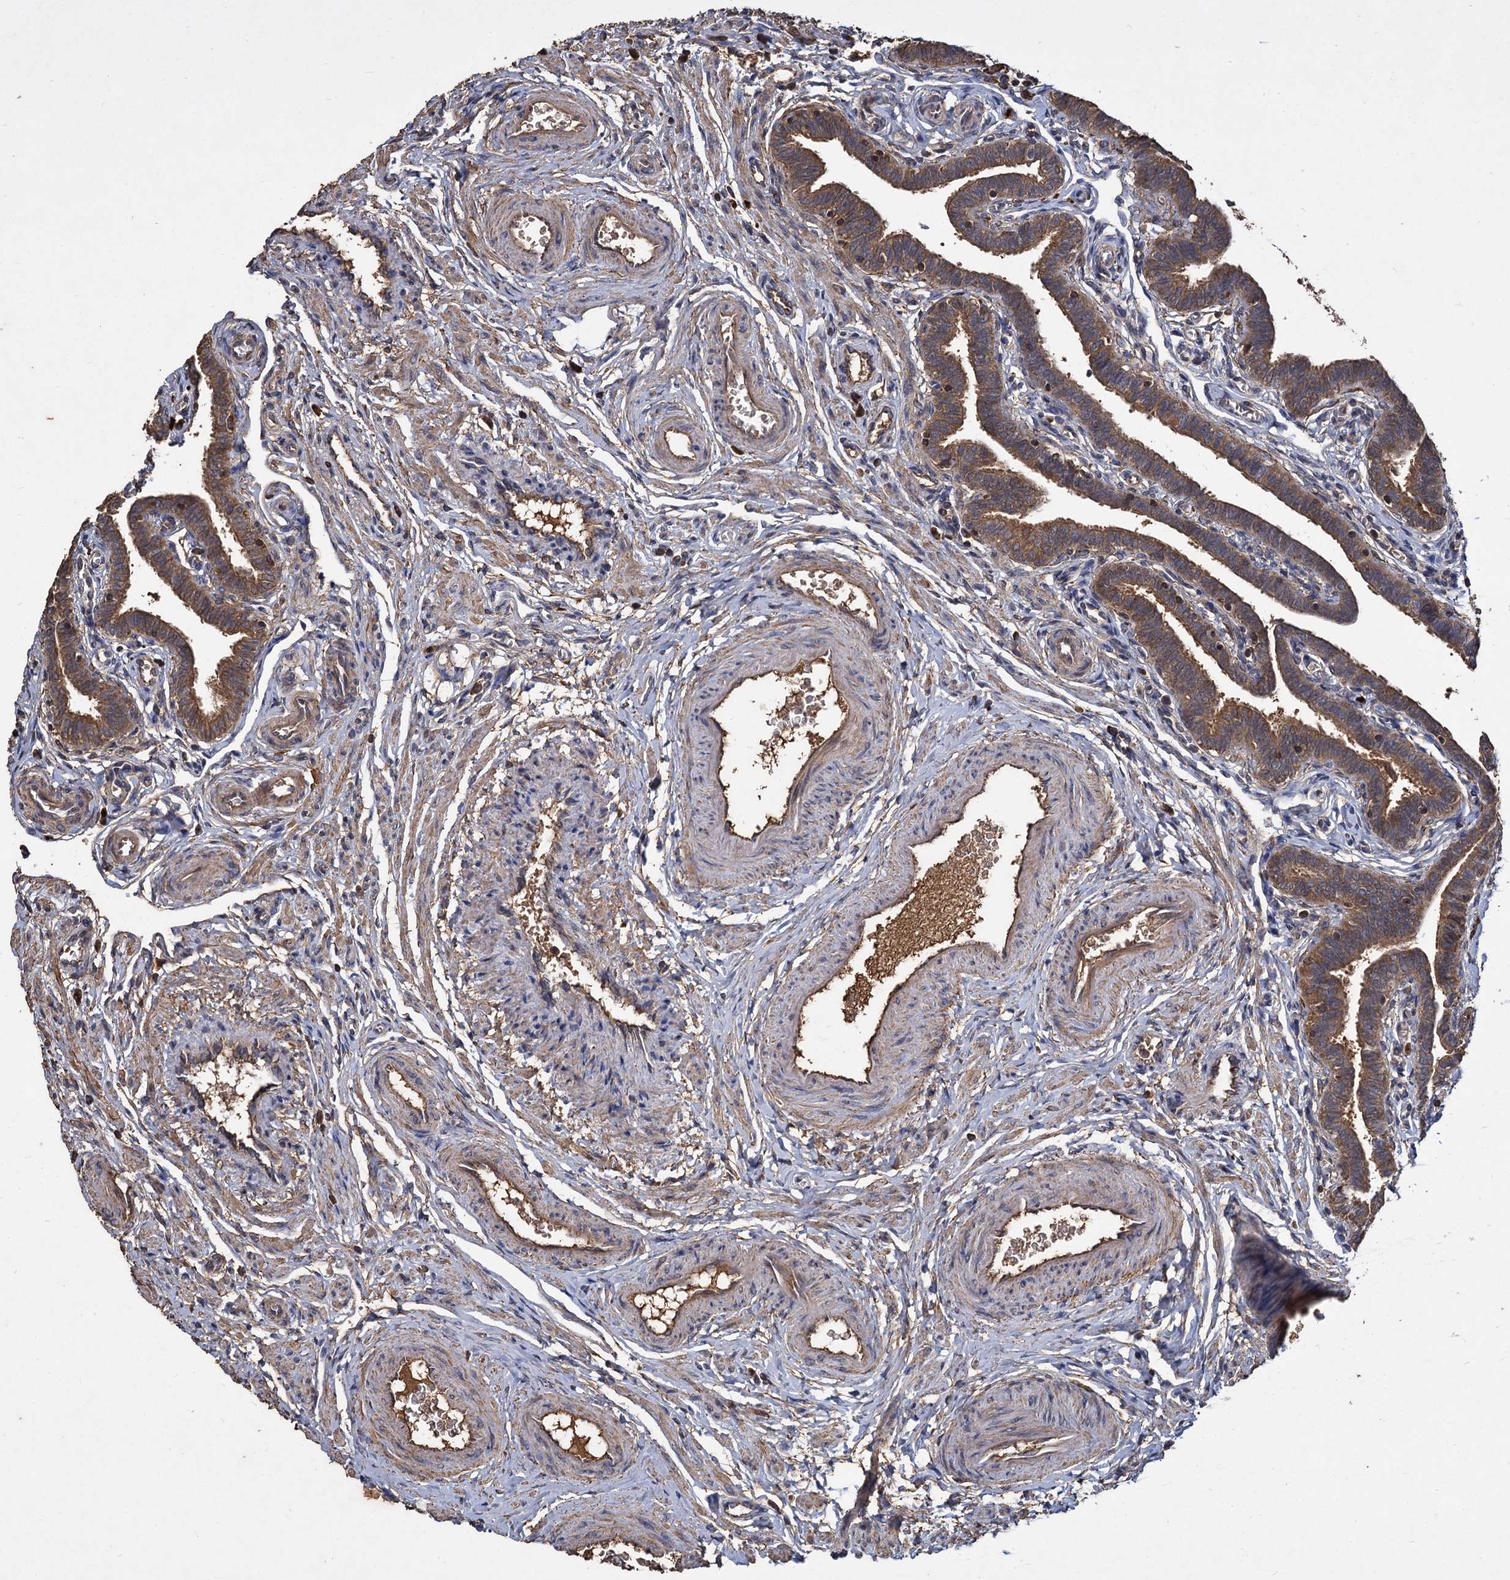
{"staining": {"intensity": "strong", "quantity": ">75%", "location": "cytoplasmic/membranous"}, "tissue": "fallopian tube", "cell_type": "Glandular cells", "image_type": "normal", "snomed": [{"axis": "morphology", "description": "Normal tissue, NOS"}, {"axis": "topography", "description": "Fallopian tube"}], "caption": "The immunohistochemical stain highlights strong cytoplasmic/membranous staining in glandular cells of benign fallopian tube.", "gene": "GCLC", "patient": {"sex": "female", "age": 36}}